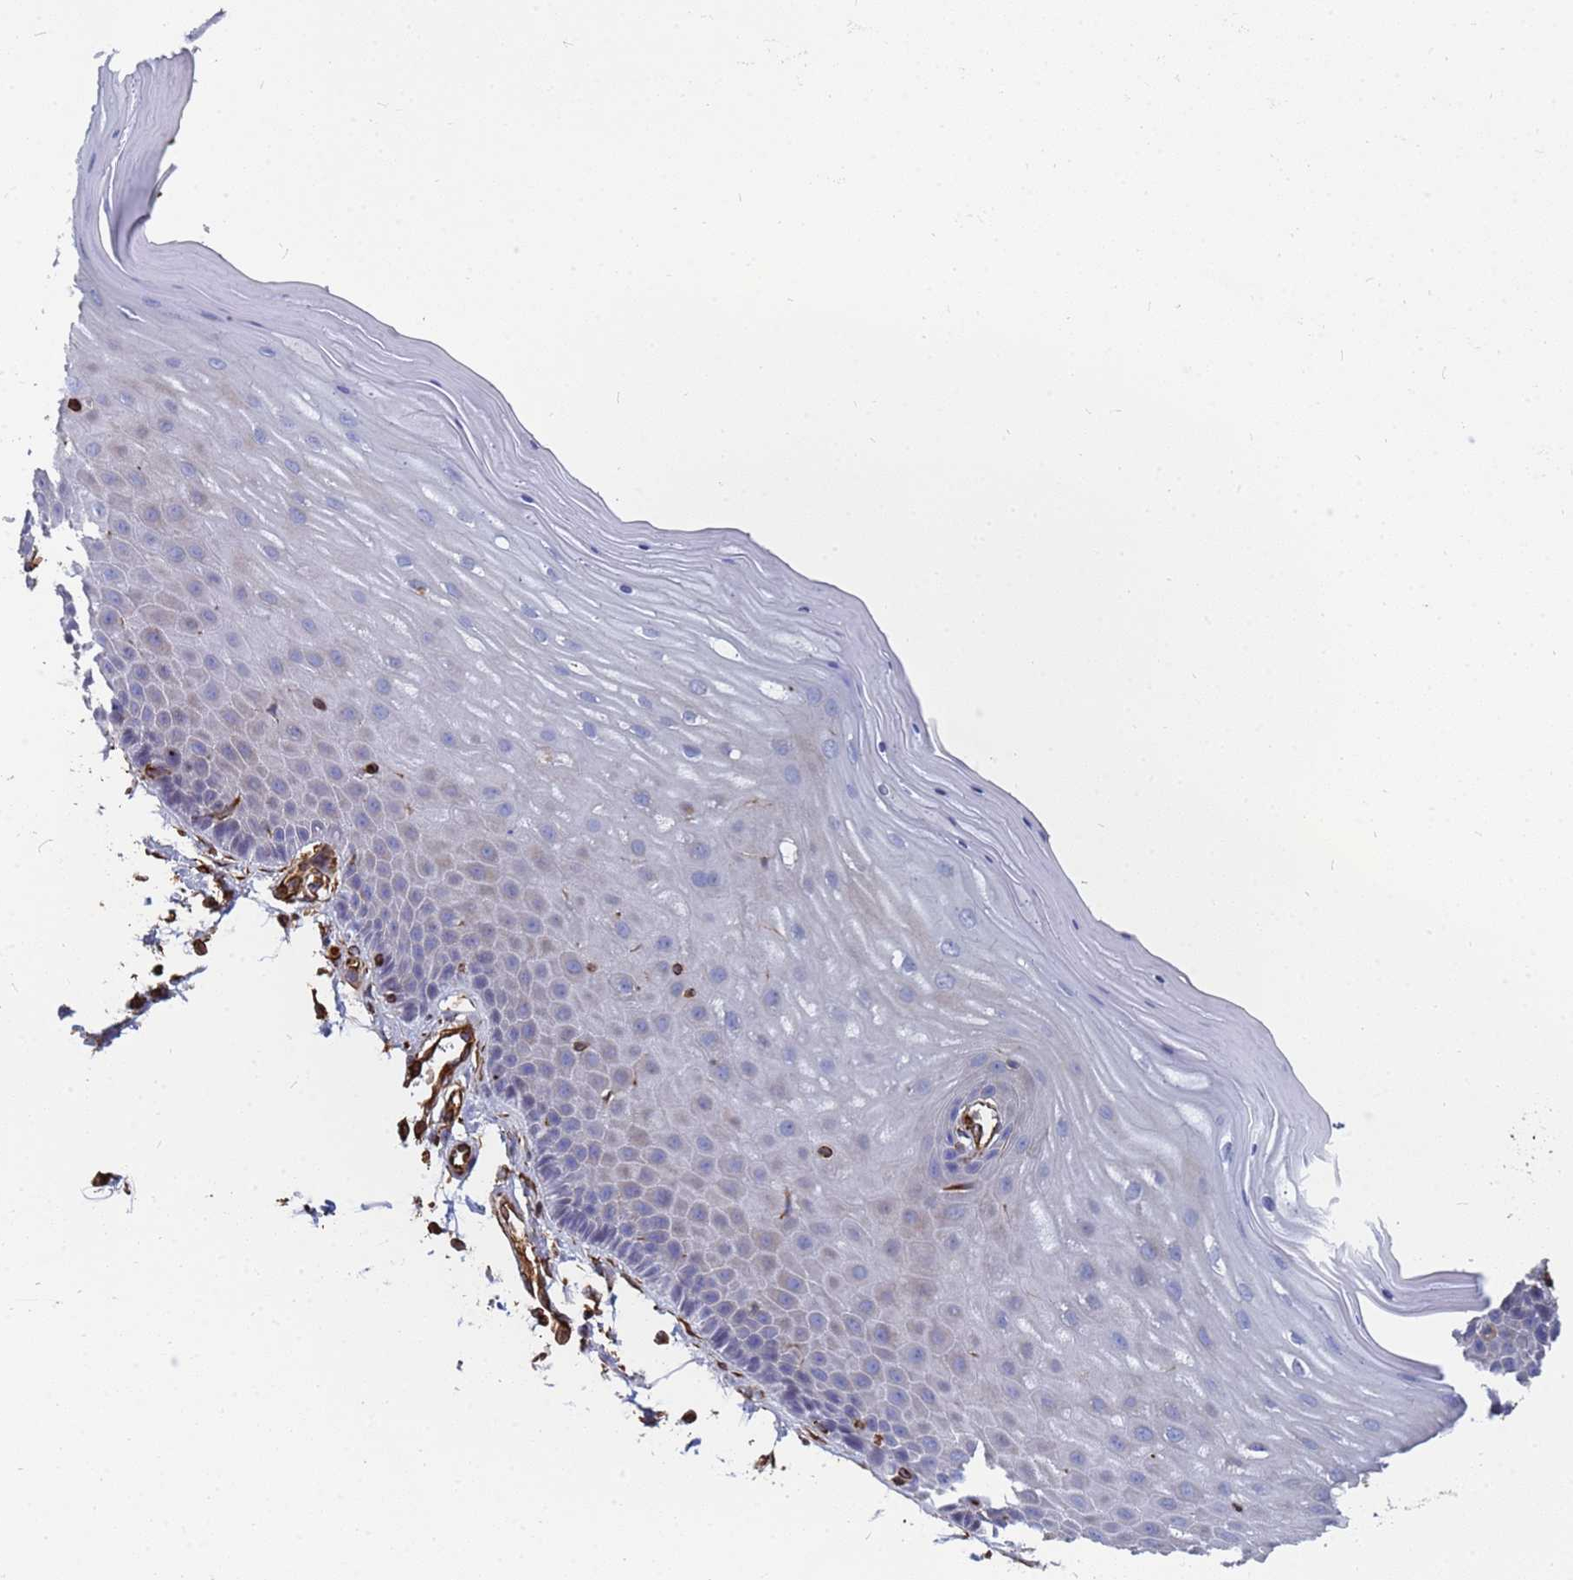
{"staining": {"intensity": "negative", "quantity": "none", "location": "none"}, "tissue": "cervix", "cell_type": "Glandular cells", "image_type": "normal", "snomed": [{"axis": "morphology", "description": "Normal tissue, NOS"}, {"axis": "topography", "description": "Cervix"}], "caption": "A micrograph of human cervix is negative for staining in glandular cells. (DAB (3,3'-diaminobenzidine) IHC visualized using brightfield microscopy, high magnification).", "gene": "SYT13", "patient": {"sex": "female", "age": 55}}